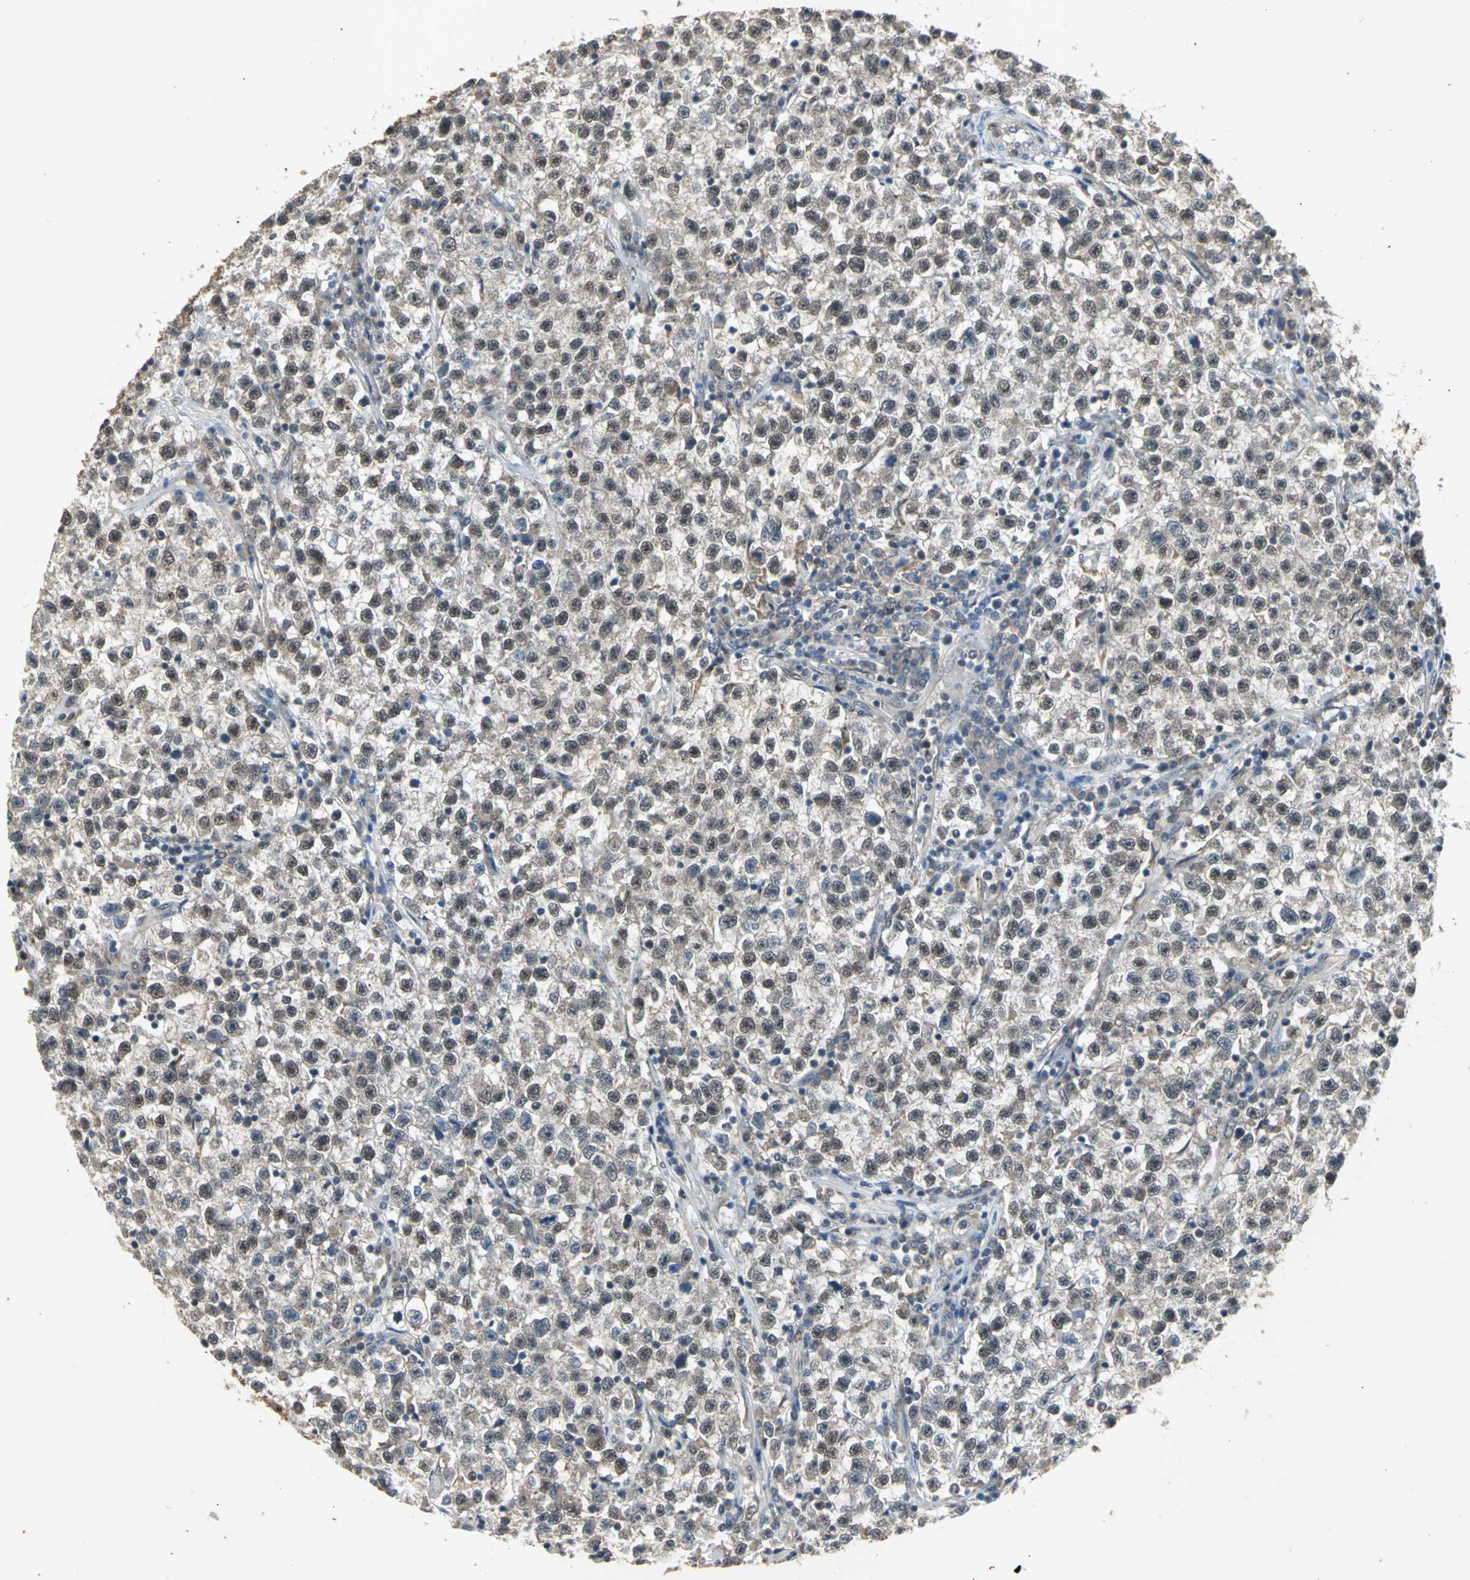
{"staining": {"intensity": "weak", "quantity": "<25%", "location": "cytoplasmic/membranous"}, "tissue": "testis cancer", "cell_type": "Tumor cells", "image_type": "cancer", "snomed": [{"axis": "morphology", "description": "Seminoma, NOS"}, {"axis": "topography", "description": "Testis"}], "caption": "Micrograph shows no significant protein expression in tumor cells of testis cancer (seminoma).", "gene": "NOTCH3", "patient": {"sex": "male", "age": 22}}